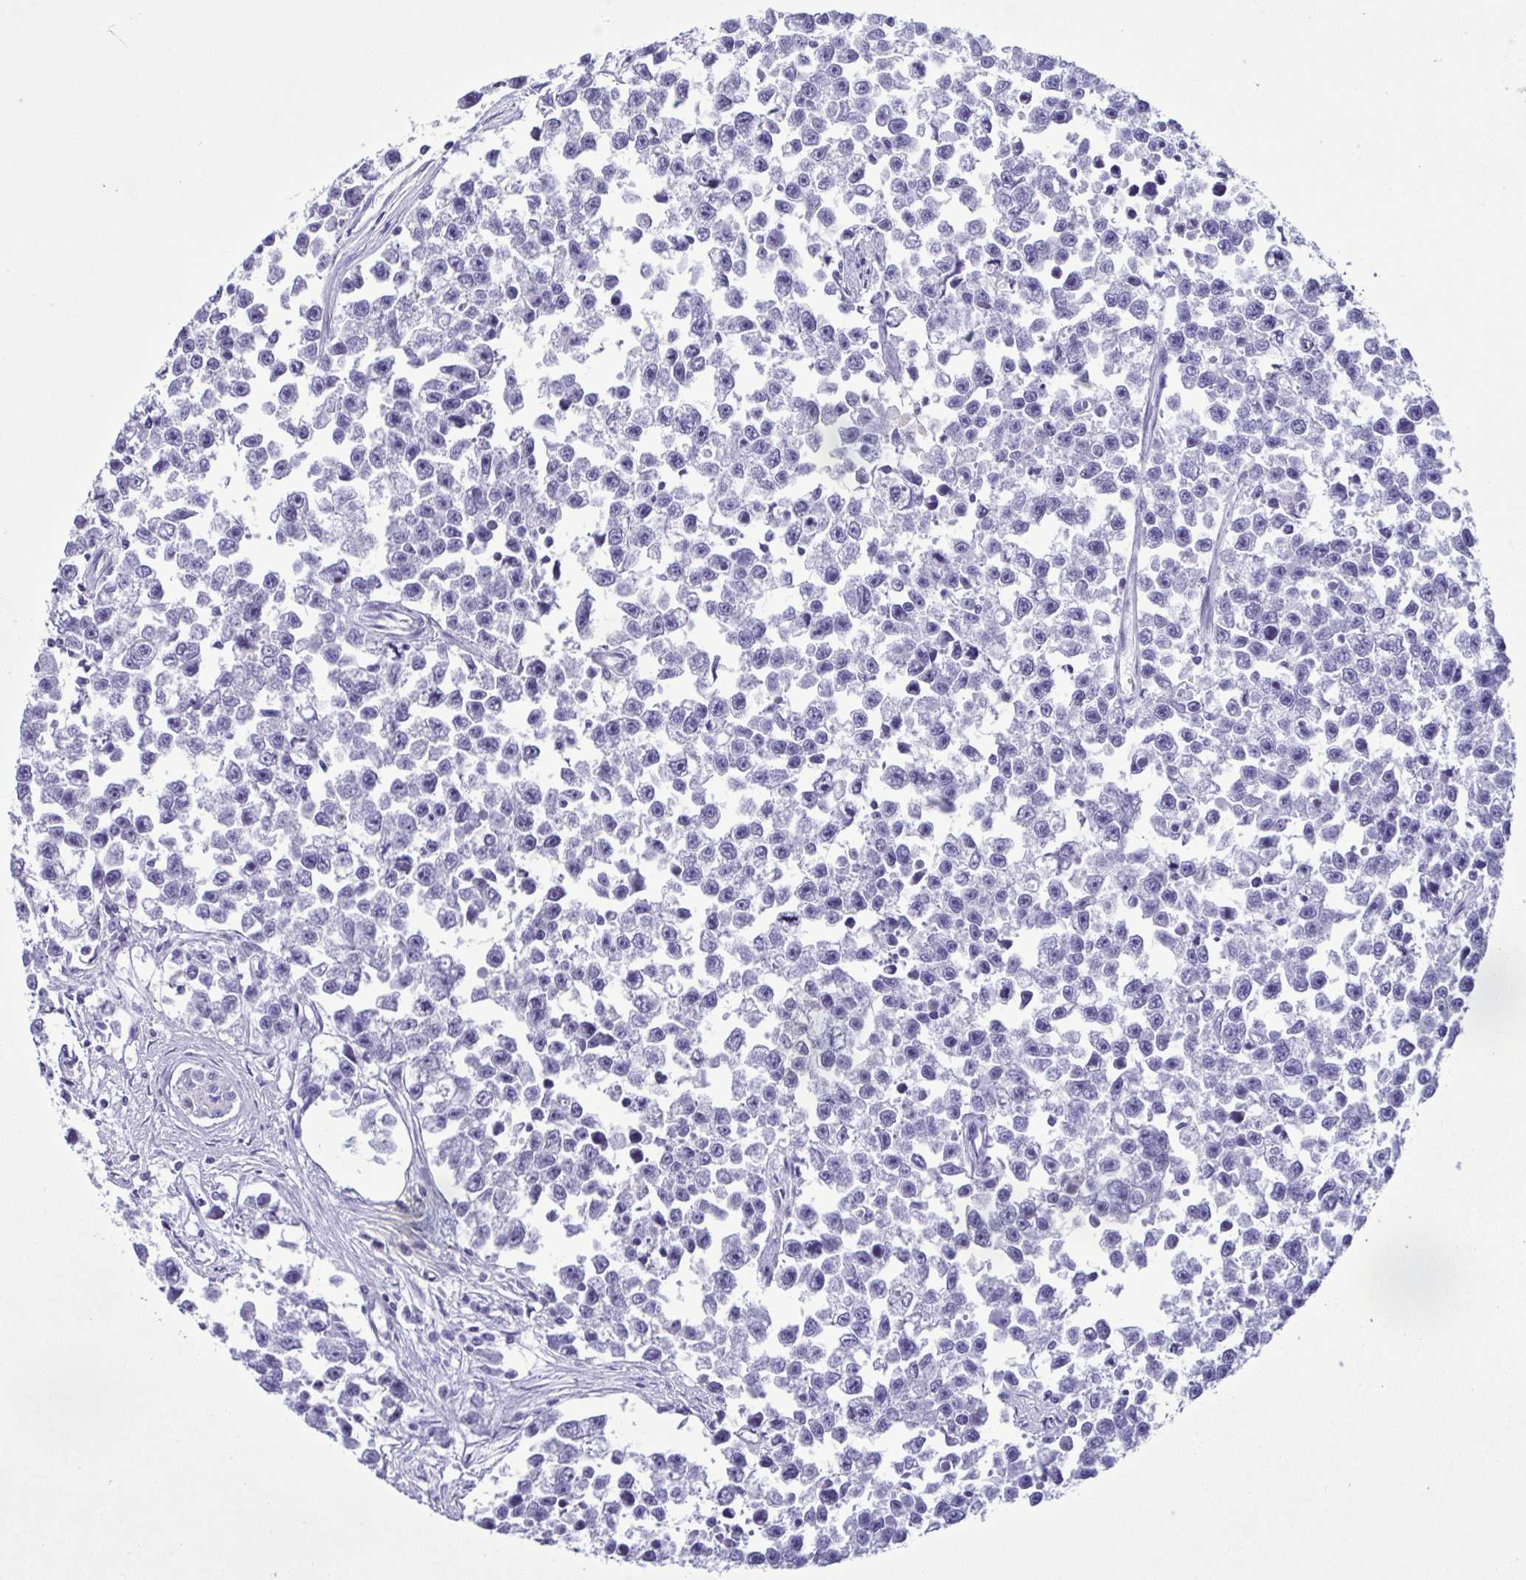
{"staining": {"intensity": "negative", "quantity": "none", "location": "none"}, "tissue": "testis cancer", "cell_type": "Tumor cells", "image_type": "cancer", "snomed": [{"axis": "morphology", "description": "Seminoma, NOS"}, {"axis": "topography", "description": "Testis"}], "caption": "This is a photomicrograph of immunohistochemistry staining of testis cancer (seminoma), which shows no positivity in tumor cells.", "gene": "SPATA16", "patient": {"sex": "male", "age": 26}}